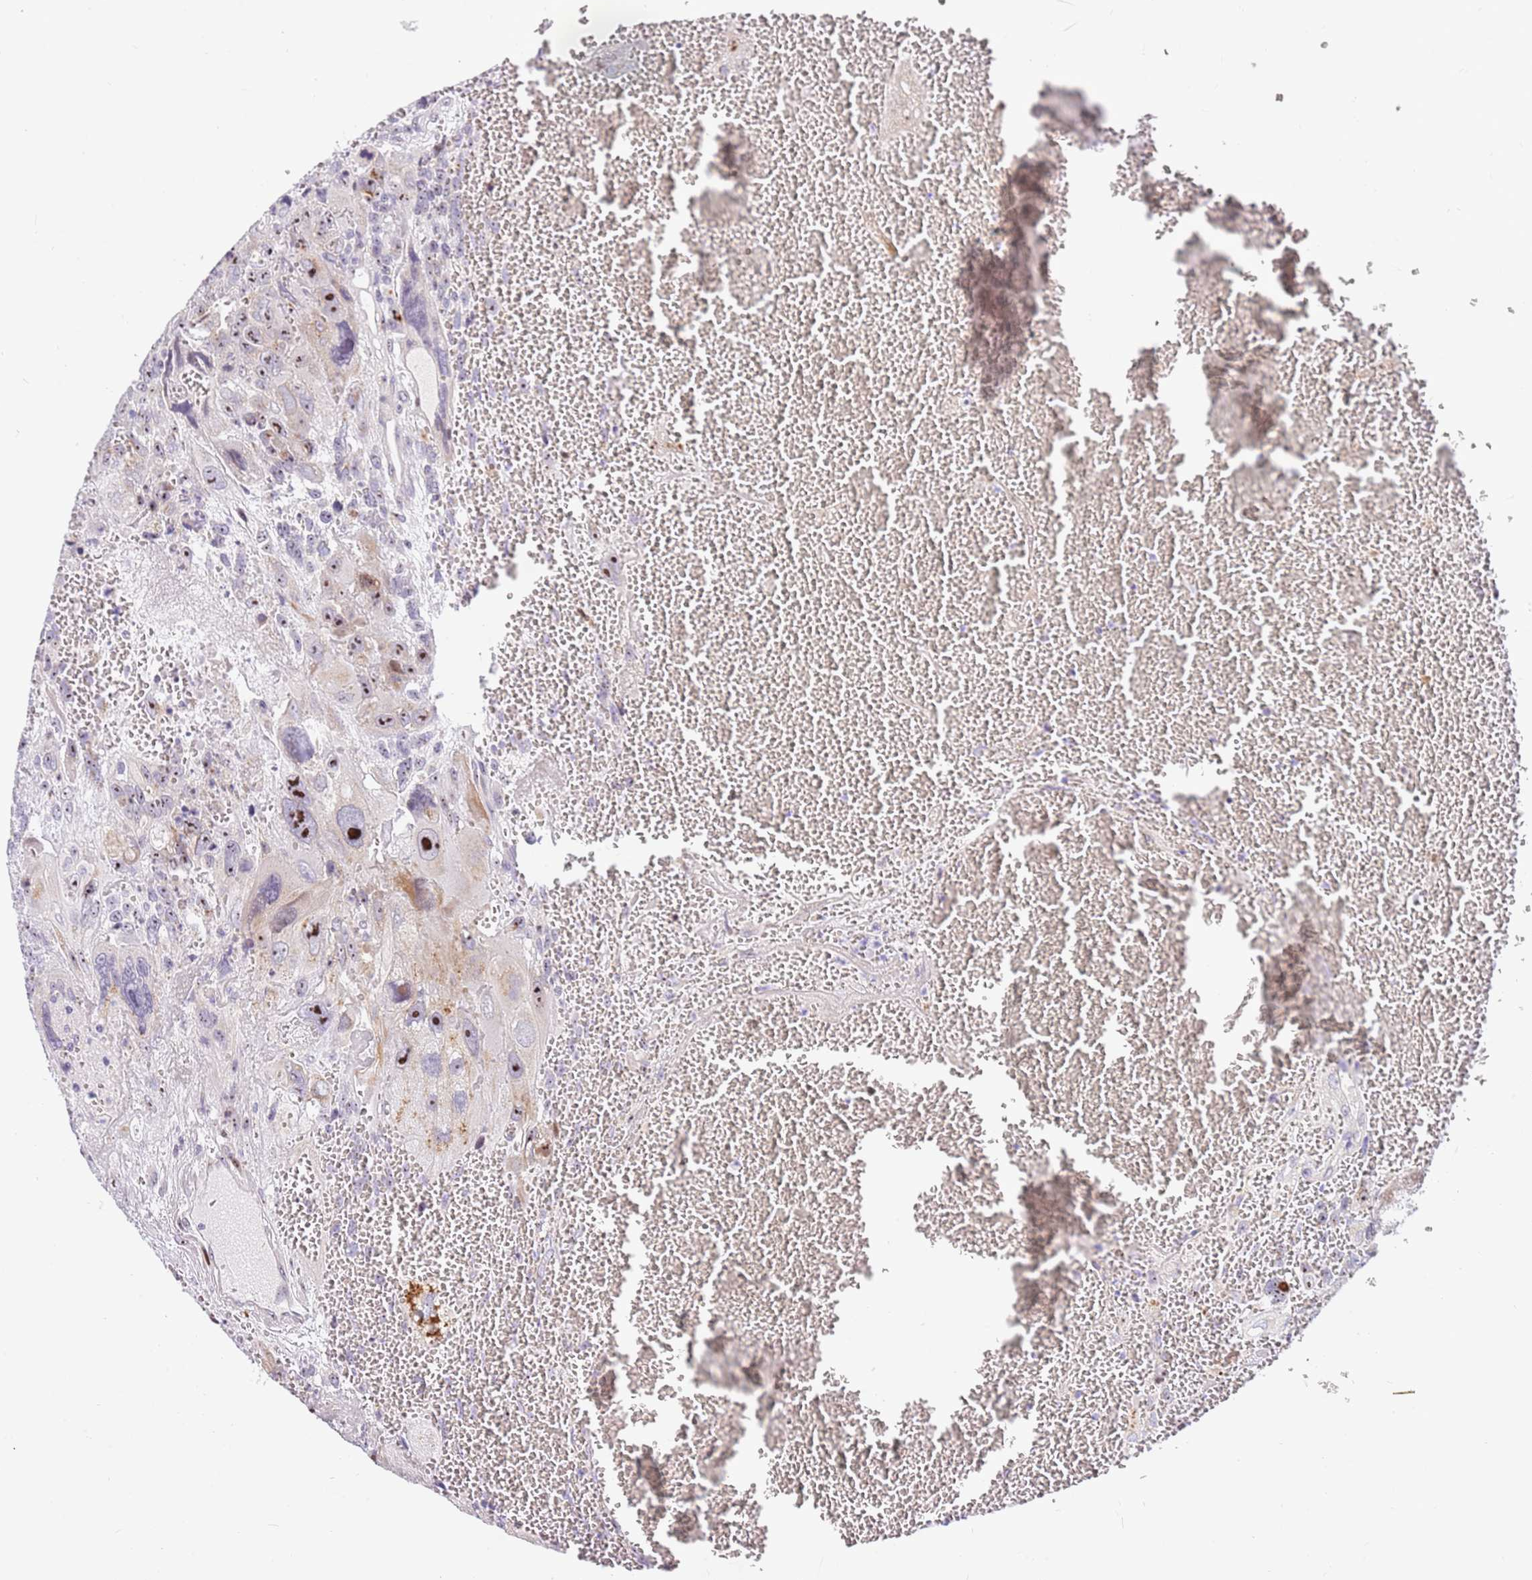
{"staining": {"intensity": "strong", "quantity": "<25%", "location": "nuclear"}, "tissue": "testis cancer", "cell_type": "Tumor cells", "image_type": "cancer", "snomed": [{"axis": "morphology", "description": "Carcinoma, Embryonal, NOS"}, {"axis": "topography", "description": "Testis"}], "caption": "Protein staining demonstrates strong nuclear staining in about <25% of tumor cells in embryonal carcinoma (testis).", "gene": "DNAJA3", "patient": {"sex": "male", "age": 28}}